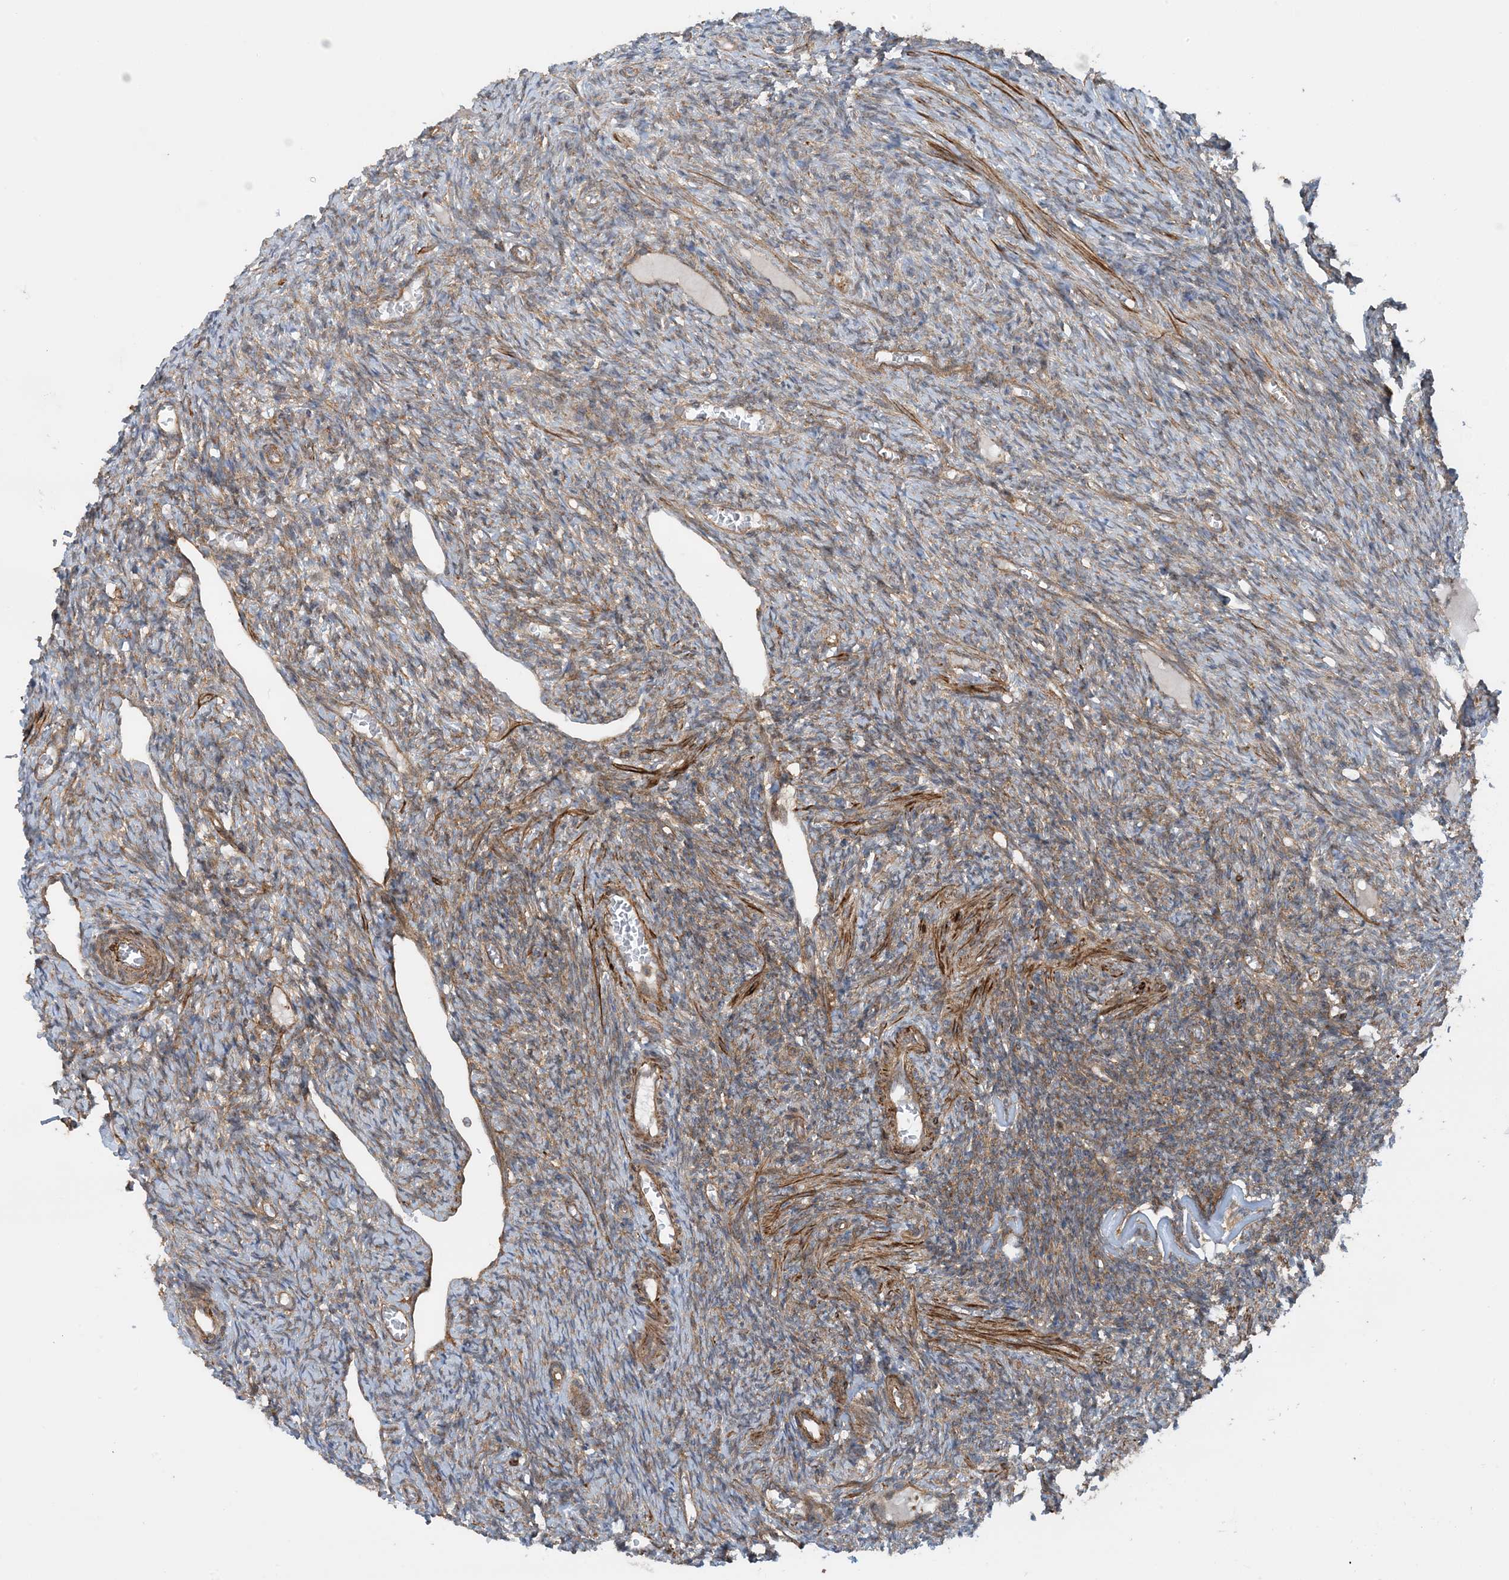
{"staining": {"intensity": "moderate", "quantity": "25%-75%", "location": "cytoplasmic/membranous"}, "tissue": "ovary", "cell_type": "Ovarian stroma cells", "image_type": "normal", "snomed": [{"axis": "morphology", "description": "Normal tissue, NOS"}, {"axis": "topography", "description": "Ovary"}], "caption": "Ovary stained with a brown dye shows moderate cytoplasmic/membranous positive staining in approximately 25%-75% of ovarian stroma cells.", "gene": "STAM2", "patient": {"sex": "female", "age": 27}}